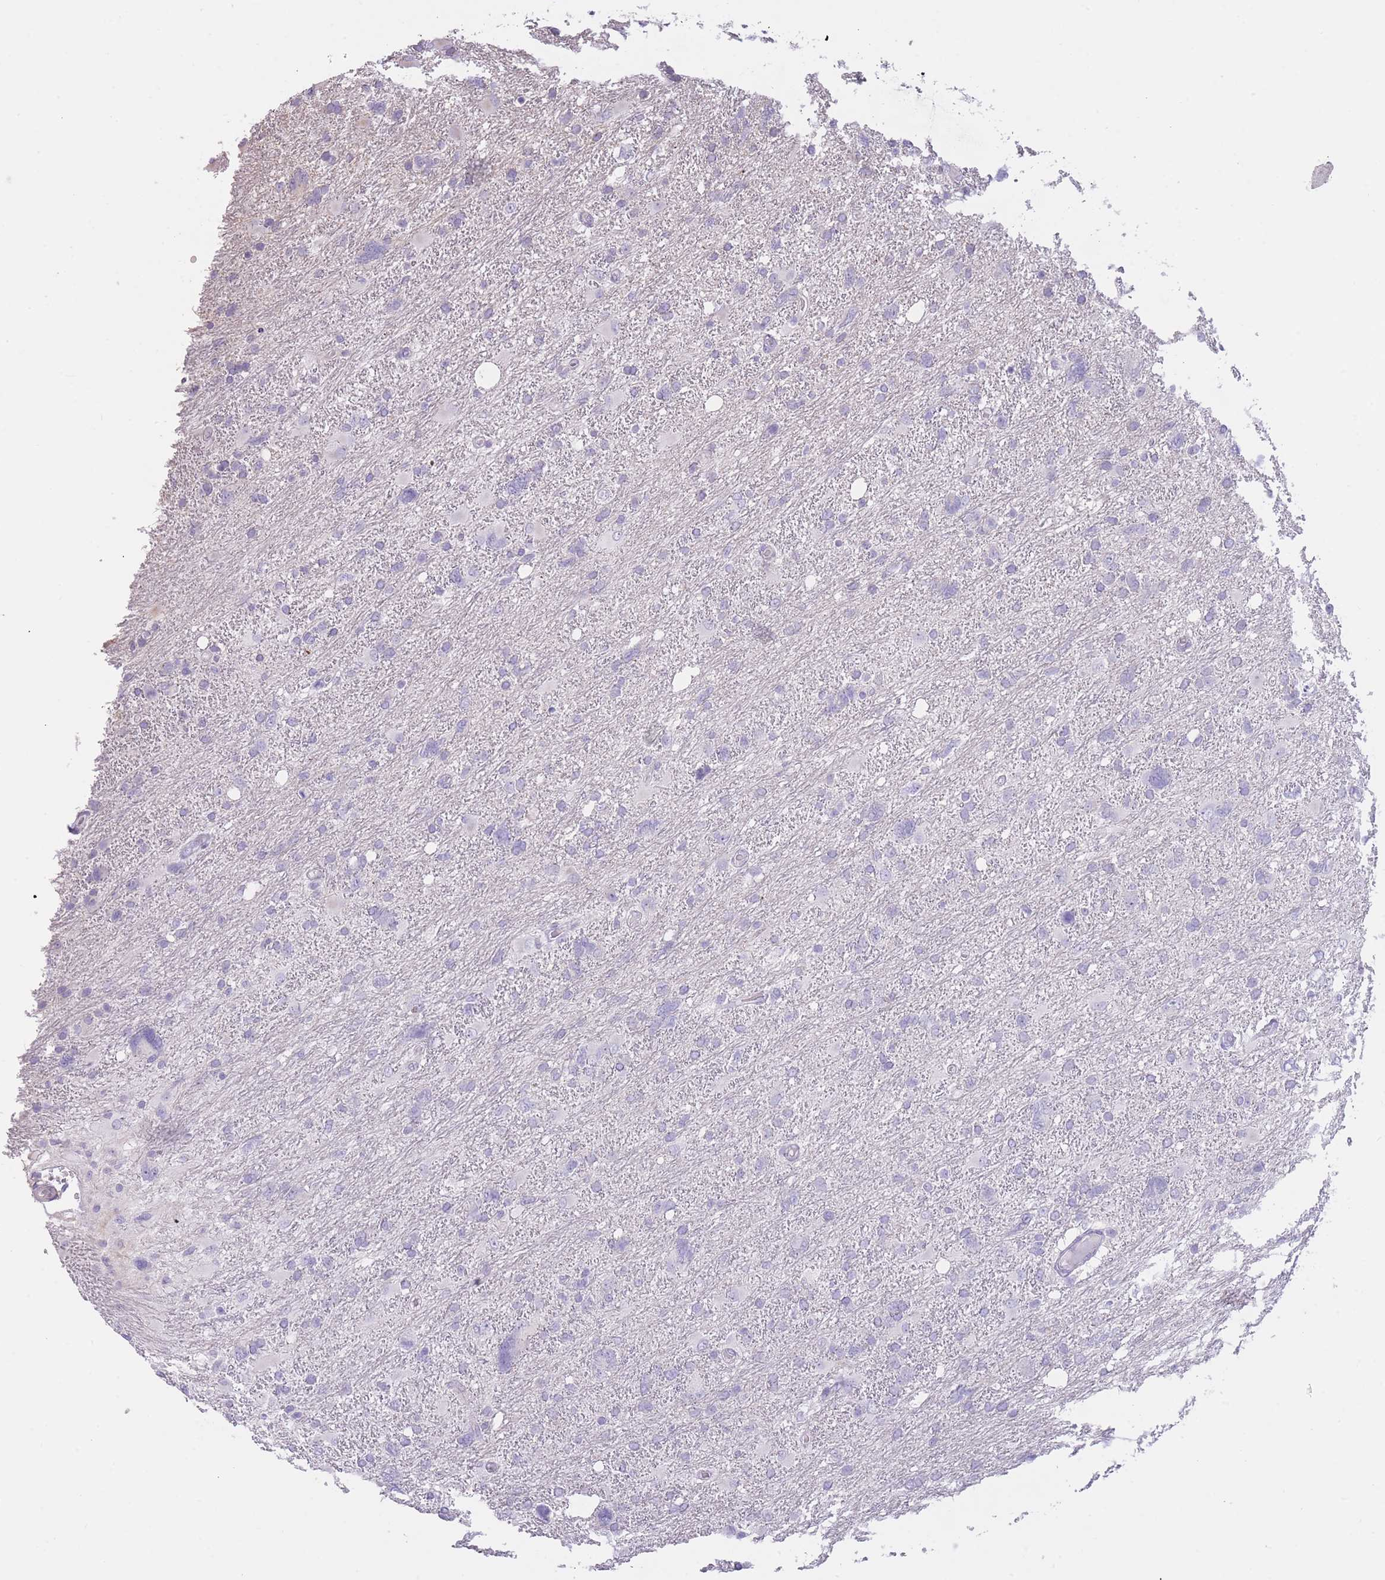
{"staining": {"intensity": "negative", "quantity": "none", "location": "none"}, "tissue": "glioma", "cell_type": "Tumor cells", "image_type": "cancer", "snomed": [{"axis": "morphology", "description": "Glioma, malignant, High grade"}, {"axis": "topography", "description": "Brain"}], "caption": "Immunohistochemistry (IHC) of human glioma reveals no positivity in tumor cells.", "gene": "IMPG1", "patient": {"sex": "male", "age": 61}}